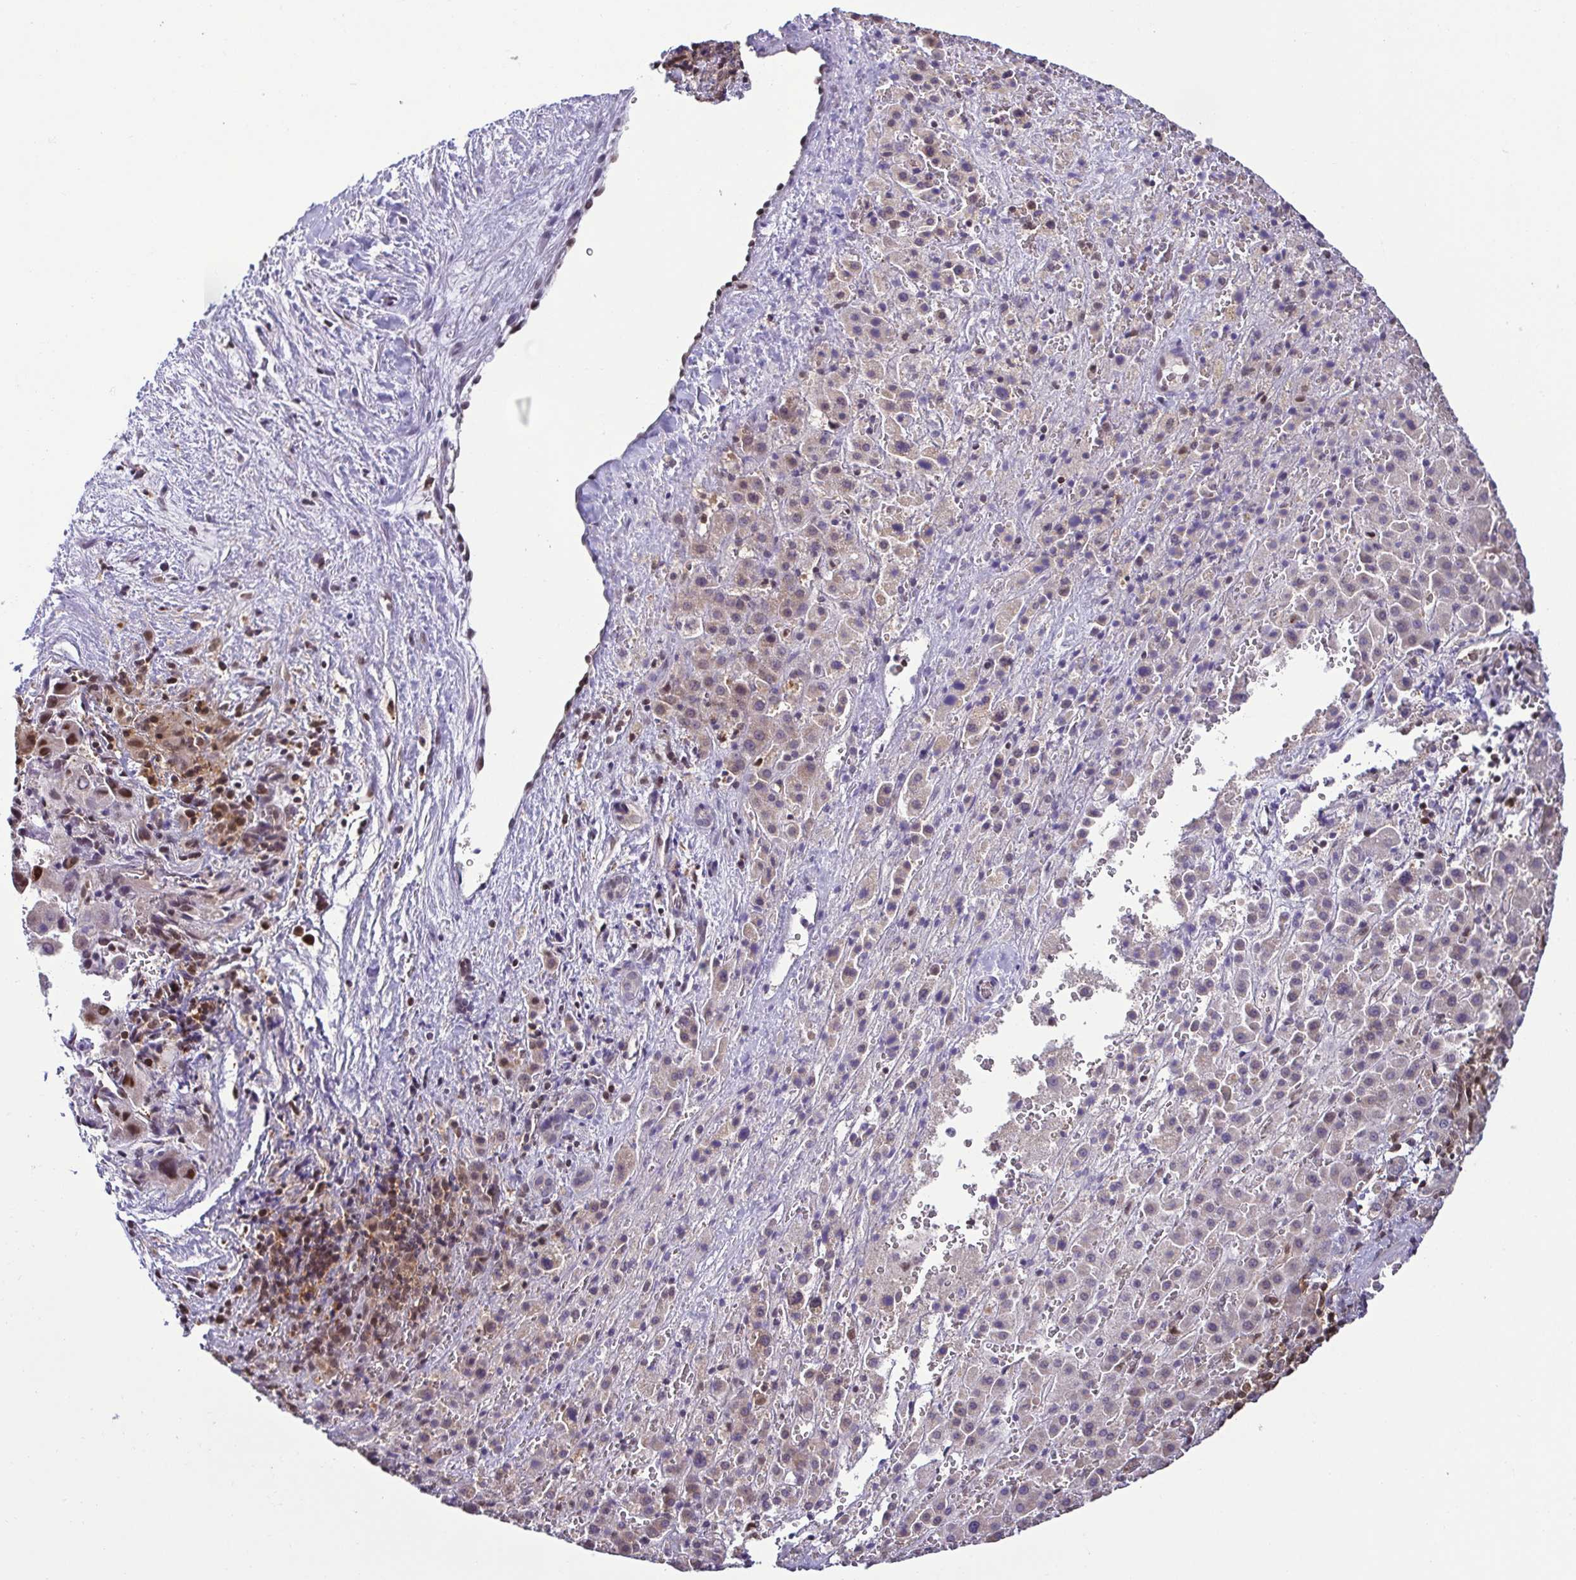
{"staining": {"intensity": "weak", "quantity": "<25%", "location": "cytoplasmic/membranous"}, "tissue": "liver cancer", "cell_type": "Tumor cells", "image_type": "cancer", "snomed": [{"axis": "morphology", "description": "Carcinoma, Hepatocellular, NOS"}, {"axis": "topography", "description": "Liver"}], "caption": "DAB (3,3'-diaminobenzidine) immunohistochemical staining of hepatocellular carcinoma (liver) exhibits no significant expression in tumor cells. The staining was performed using DAB to visualize the protein expression in brown, while the nuclei were stained in blue with hematoxylin (Magnification: 20x).", "gene": "PSMB9", "patient": {"sex": "male", "age": 27}}